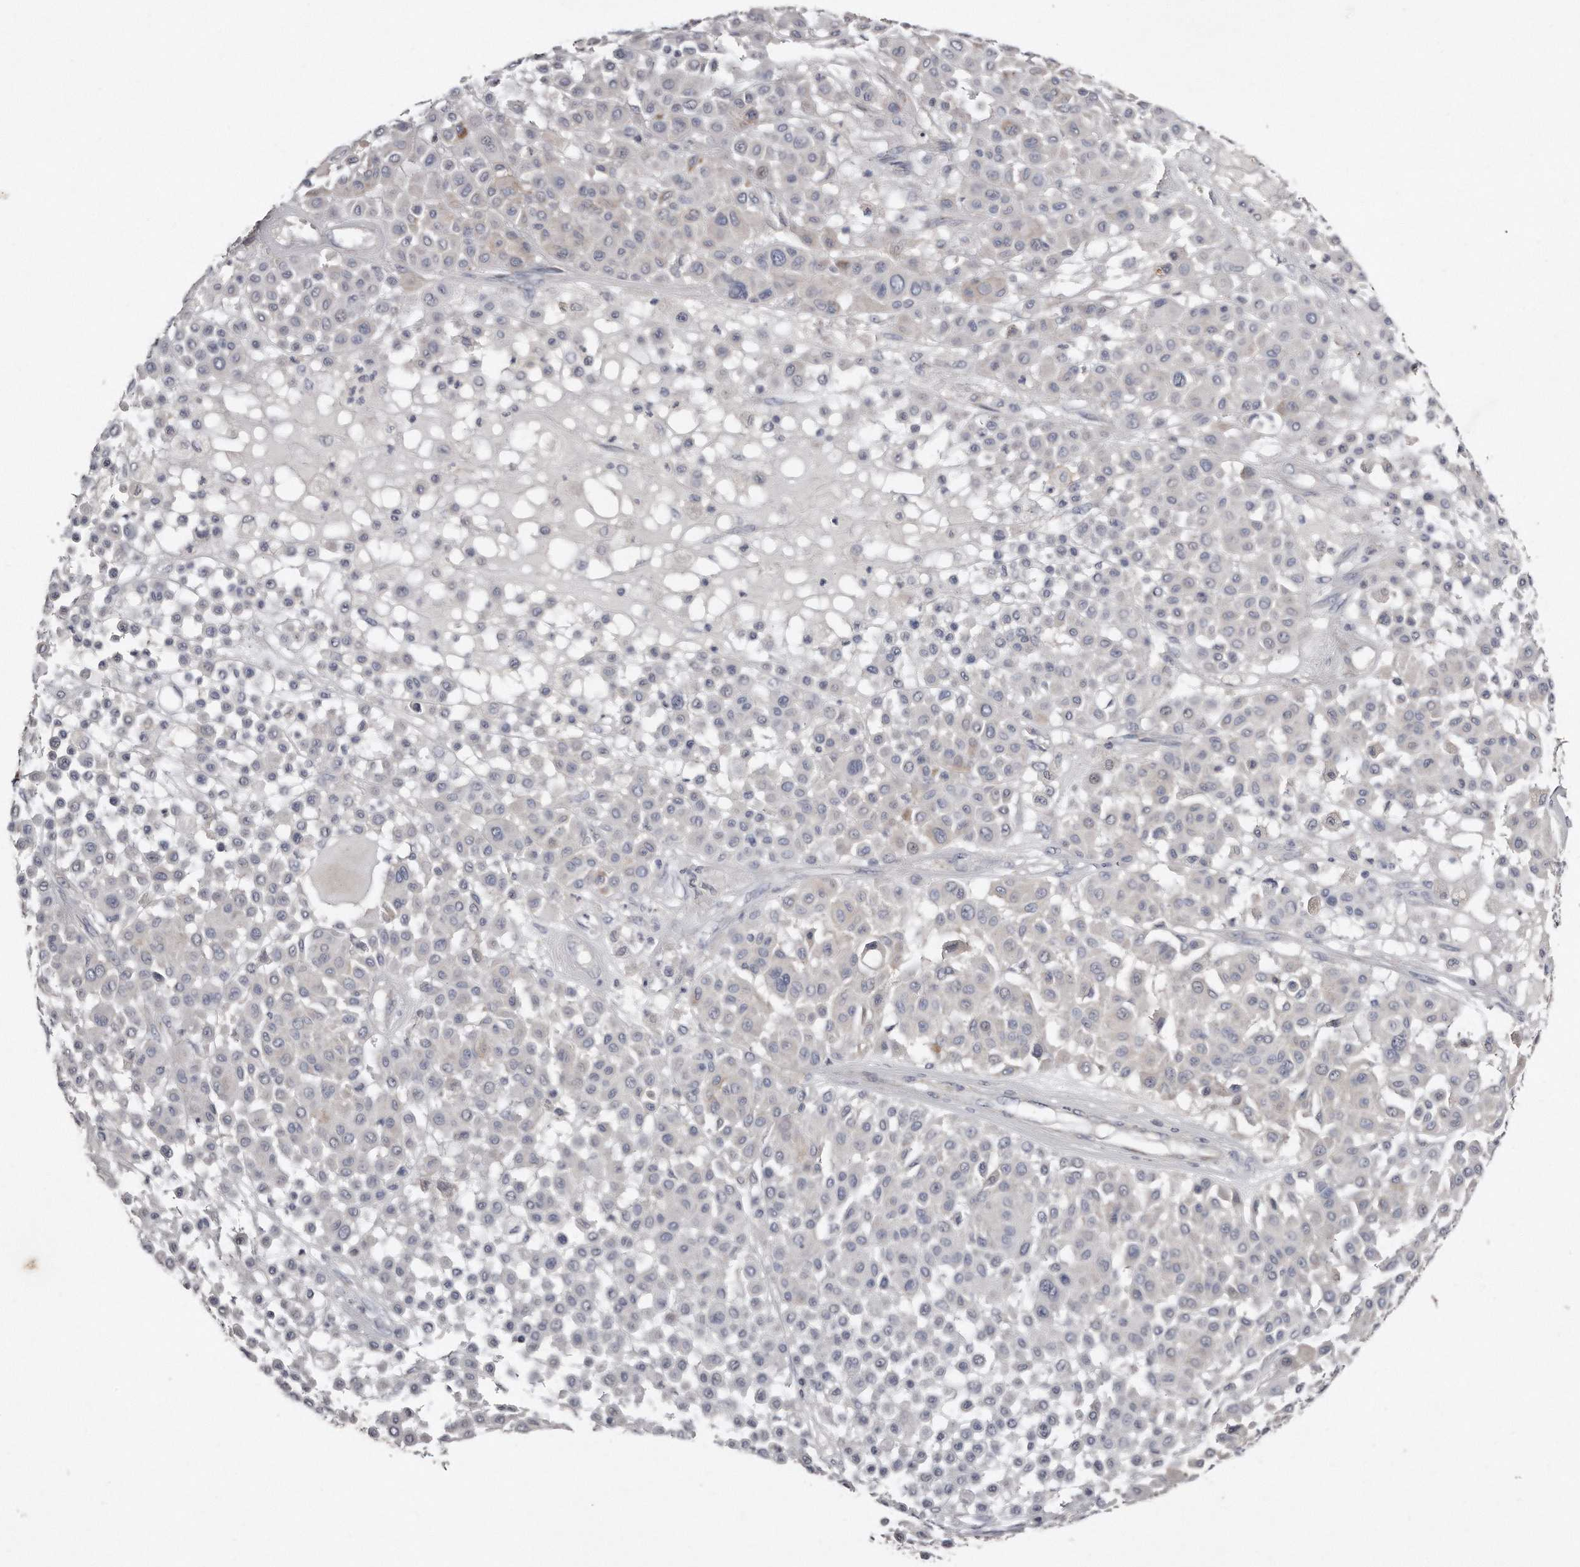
{"staining": {"intensity": "negative", "quantity": "none", "location": "none"}, "tissue": "melanoma", "cell_type": "Tumor cells", "image_type": "cancer", "snomed": [{"axis": "morphology", "description": "Malignant melanoma, Metastatic site"}, {"axis": "topography", "description": "Soft tissue"}], "caption": "The immunohistochemistry (IHC) histopathology image has no significant staining in tumor cells of melanoma tissue. The staining is performed using DAB brown chromogen with nuclei counter-stained in using hematoxylin.", "gene": "LMOD1", "patient": {"sex": "male", "age": 41}}